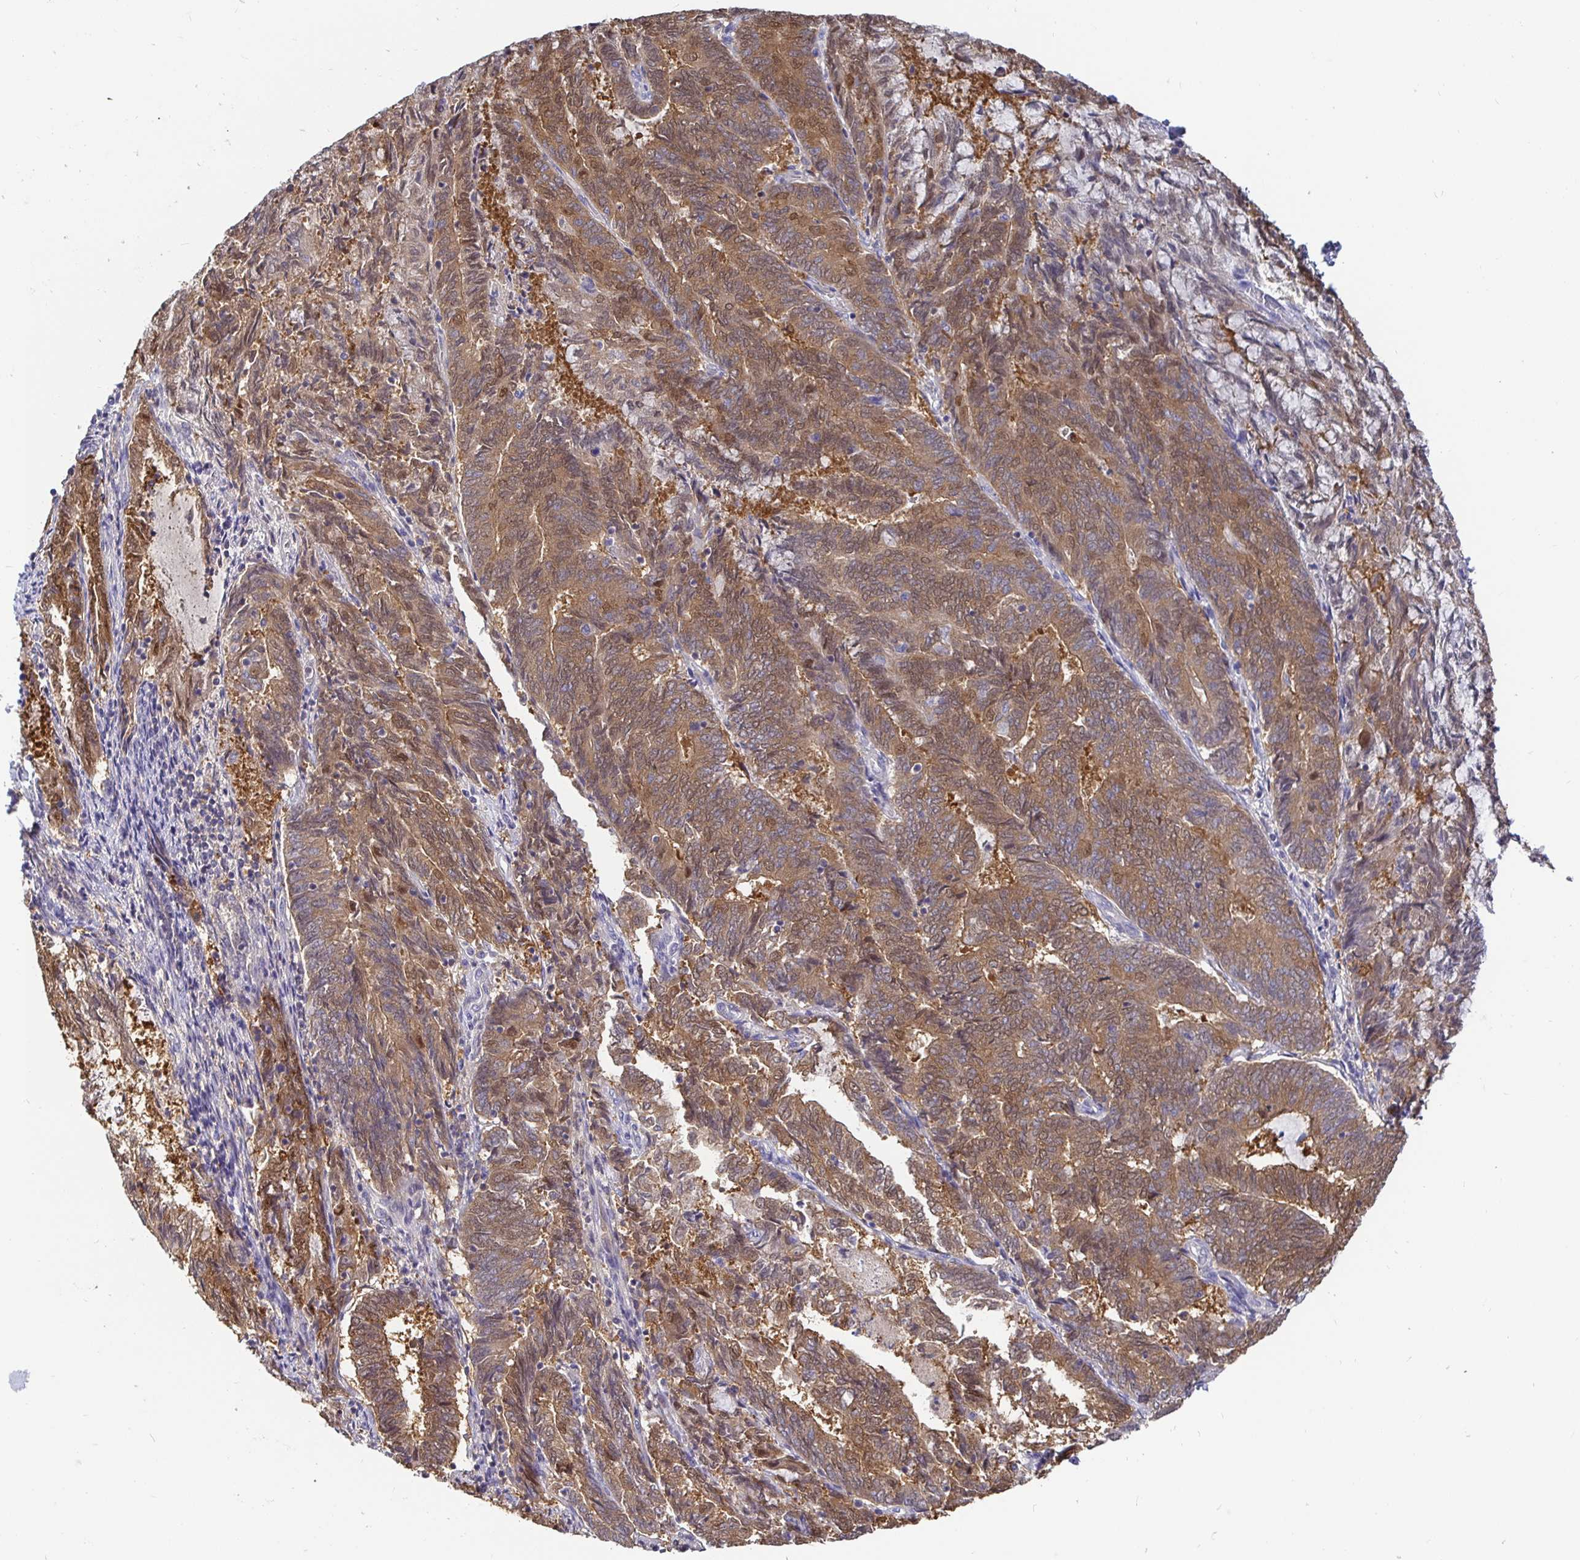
{"staining": {"intensity": "moderate", "quantity": ">75%", "location": "cytoplasmic/membranous"}, "tissue": "endometrial cancer", "cell_type": "Tumor cells", "image_type": "cancer", "snomed": [{"axis": "morphology", "description": "Adenocarcinoma, NOS"}, {"axis": "topography", "description": "Endometrium"}], "caption": "Immunohistochemistry (IHC) micrograph of endometrial cancer stained for a protein (brown), which demonstrates medium levels of moderate cytoplasmic/membranous positivity in about >75% of tumor cells.", "gene": "KIF21A", "patient": {"sex": "female", "age": 80}}